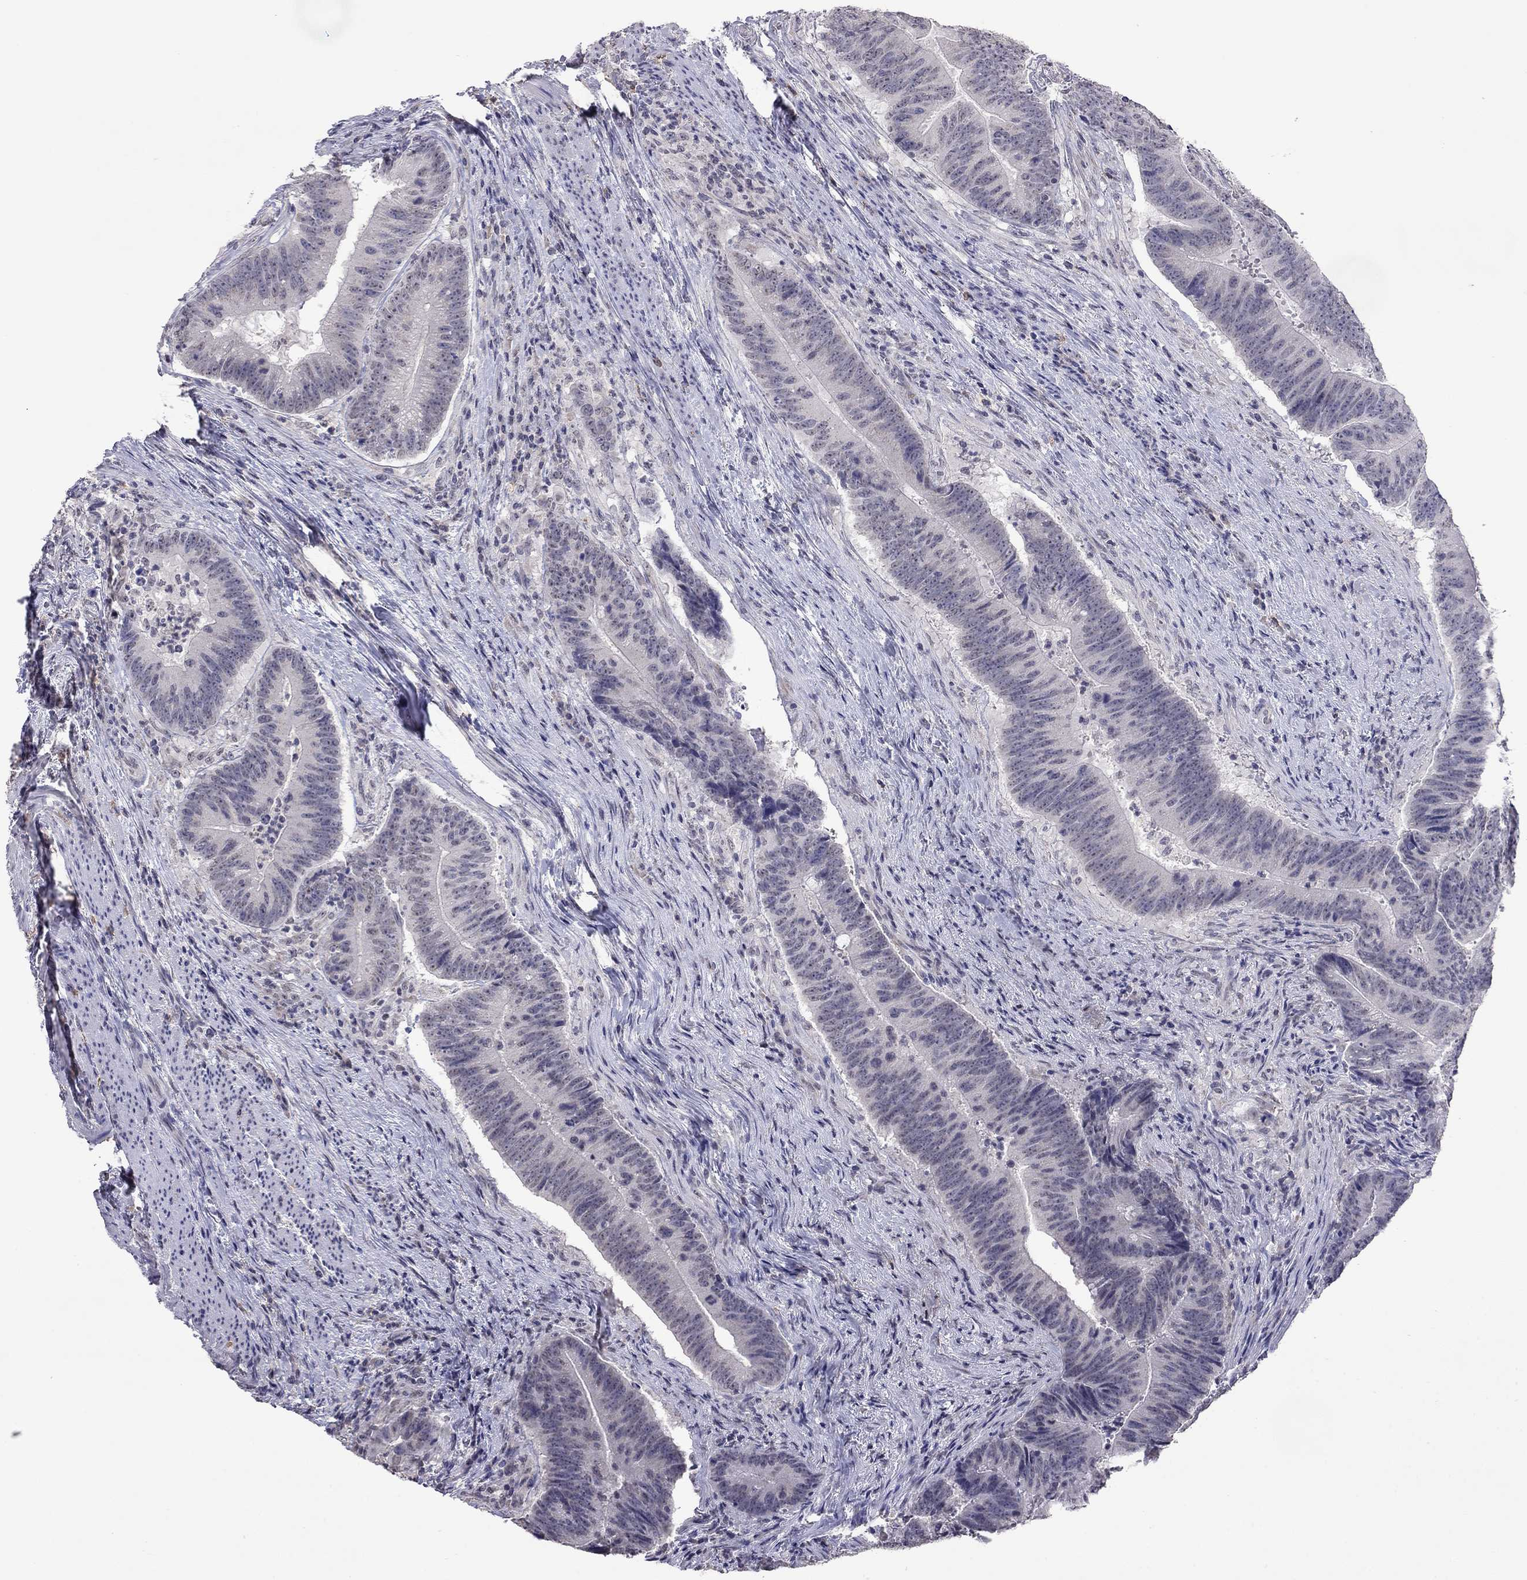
{"staining": {"intensity": "negative", "quantity": "none", "location": "none"}, "tissue": "colorectal cancer", "cell_type": "Tumor cells", "image_type": "cancer", "snomed": [{"axis": "morphology", "description": "Adenocarcinoma, NOS"}, {"axis": "topography", "description": "Colon"}], "caption": "Immunohistochemical staining of human adenocarcinoma (colorectal) displays no significant positivity in tumor cells.", "gene": "WNK3", "patient": {"sex": "female", "age": 87}}